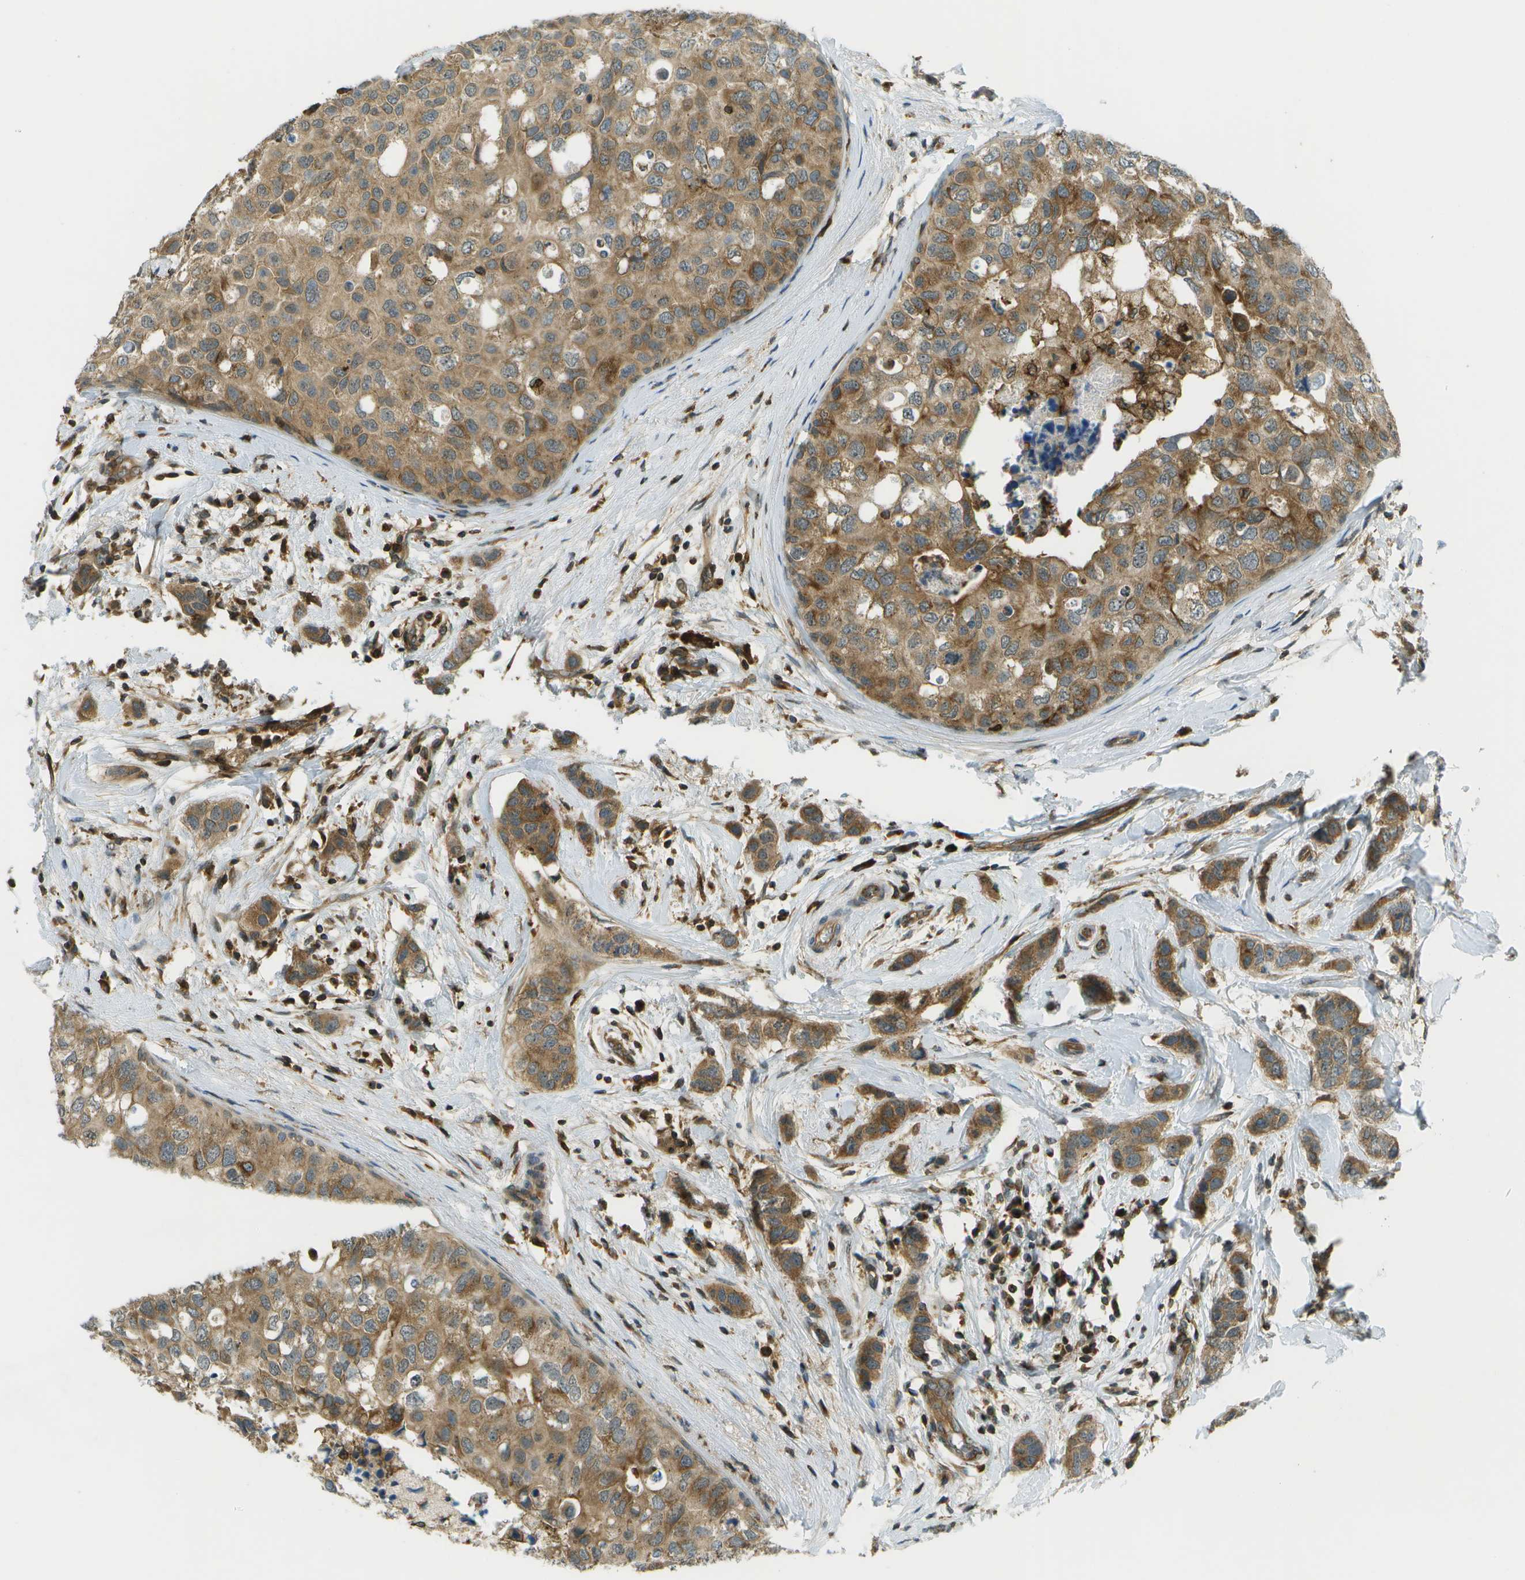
{"staining": {"intensity": "moderate", "quantity": ">75%", "location": "cytoplasmic/membranous"}, "tissue": "breast cancer", "cell_type": "Tumor cells", "image_type": "cancer", "snomed": [{"axis": "morphology", "description": "Duct carcinoma"}, {"axis": "topography", "description": "Breast"}], "caption": "Protein expression analysis of human intraductal carcinoma (breast) reveals moderate cytoplasmic/membranous expression in about >75% of tumor cells.", "gene": "TMTC1", "patient": {"sex": "female", "age": 50}}